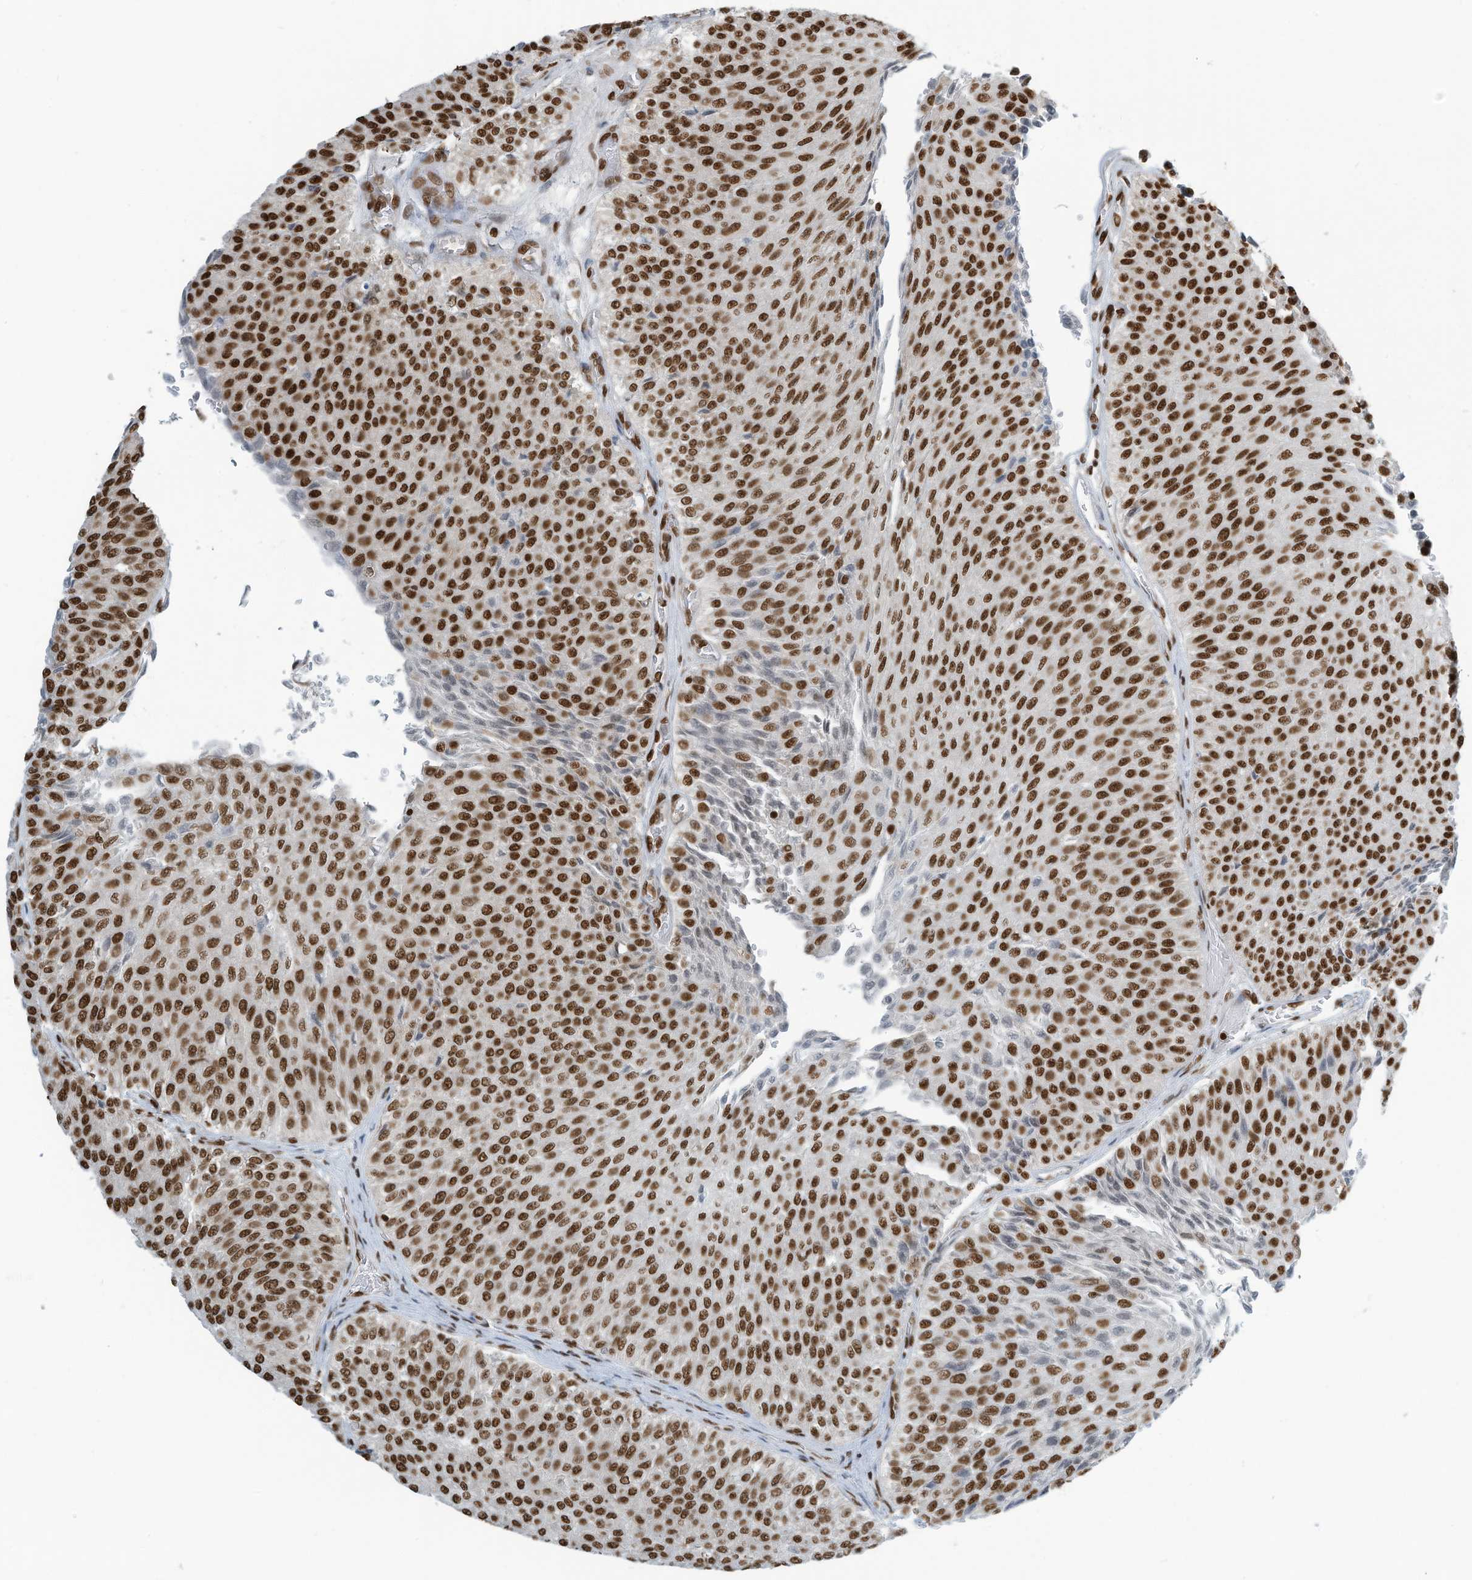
{"staining": {"intensity": "strong", "quantity": ">75%", "location": "nuclear"}, "tissue": "urothelial cancer", "cell_type": "Tumor cells", "image_type": "cancer", "snomed": [{"axis": "morphology", "description": "Urothelial carcinoma, Low grade"}, {"axis": "topography", "description": "Urinary bladder"}], "caption": "A micrograph of human urothelial cancer stained for a protein demonstrates strong nuclear brown staining in tumor cells. (Stains: DAB (3,3'-diaminobenzidine) in brown, nuclei in blue, Microscopy: brightfield microscopy at high magnification).", "gene": "SARNP", "patient": {"sex": "male", "age": 78}}